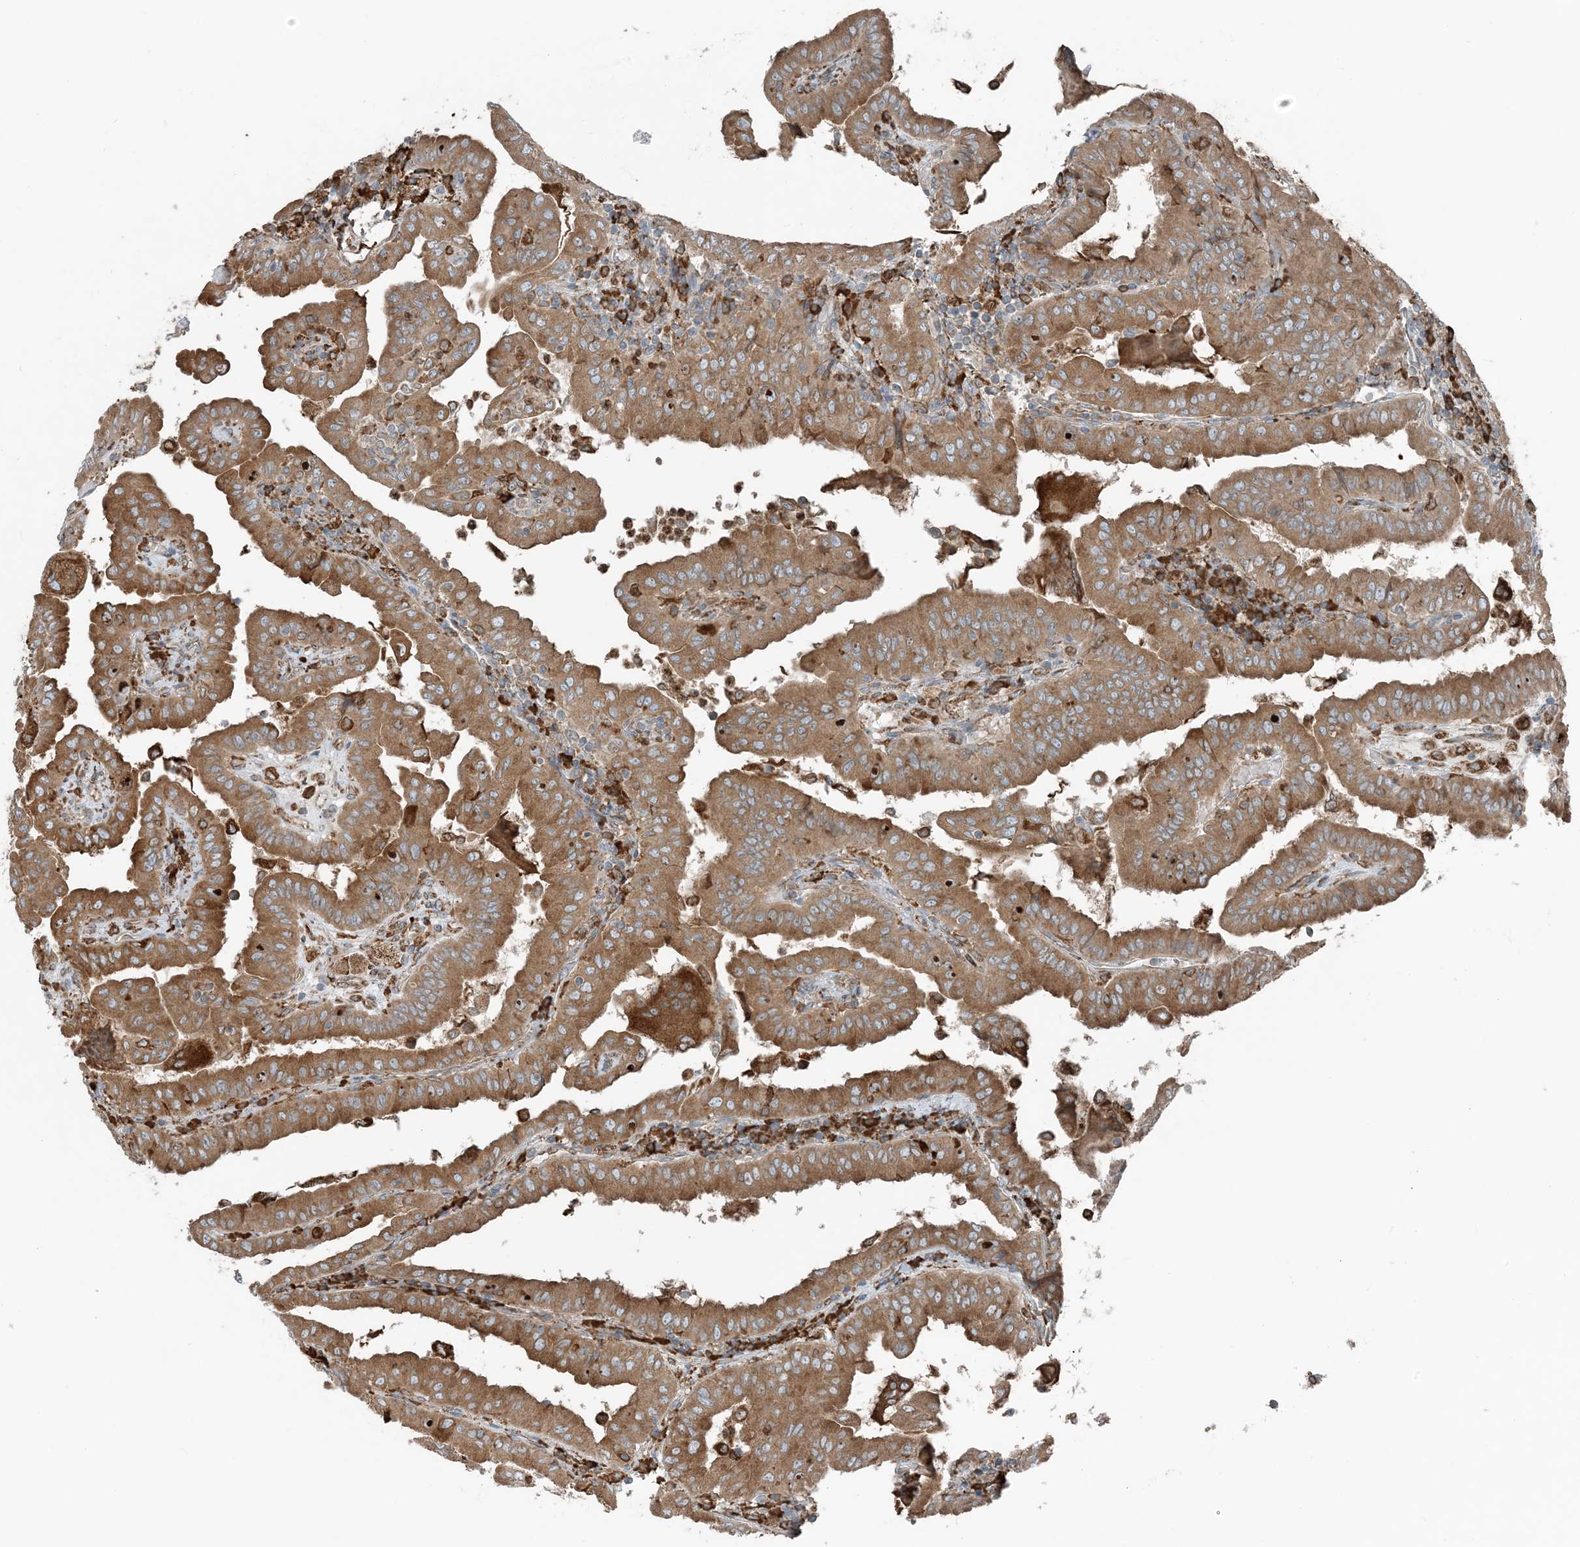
{"staining": {"intensity": "moderate", "quantity": ">75%", "location": "cytoplasmic/membranous"}, "tissue": "thyroid cancer", "cell_type": "Tumor cells", "image_type": "cancer", "snomed": [{"axis": "morphology", "description": "Papillary adenocarcinoma, NOS"}, {"axis": "topography", "description": "Thyroid gland"}], "caption": "Thyroid cancer was stained to show a protein in brown. There is medium levels of moderate cytoplasmic/membranous positivity in about >75% of tumor cells. (IHC, brightfield microscopy, high magnification).", "gene": "CERKL", "patient": {"sex": "male", "age": 33}}